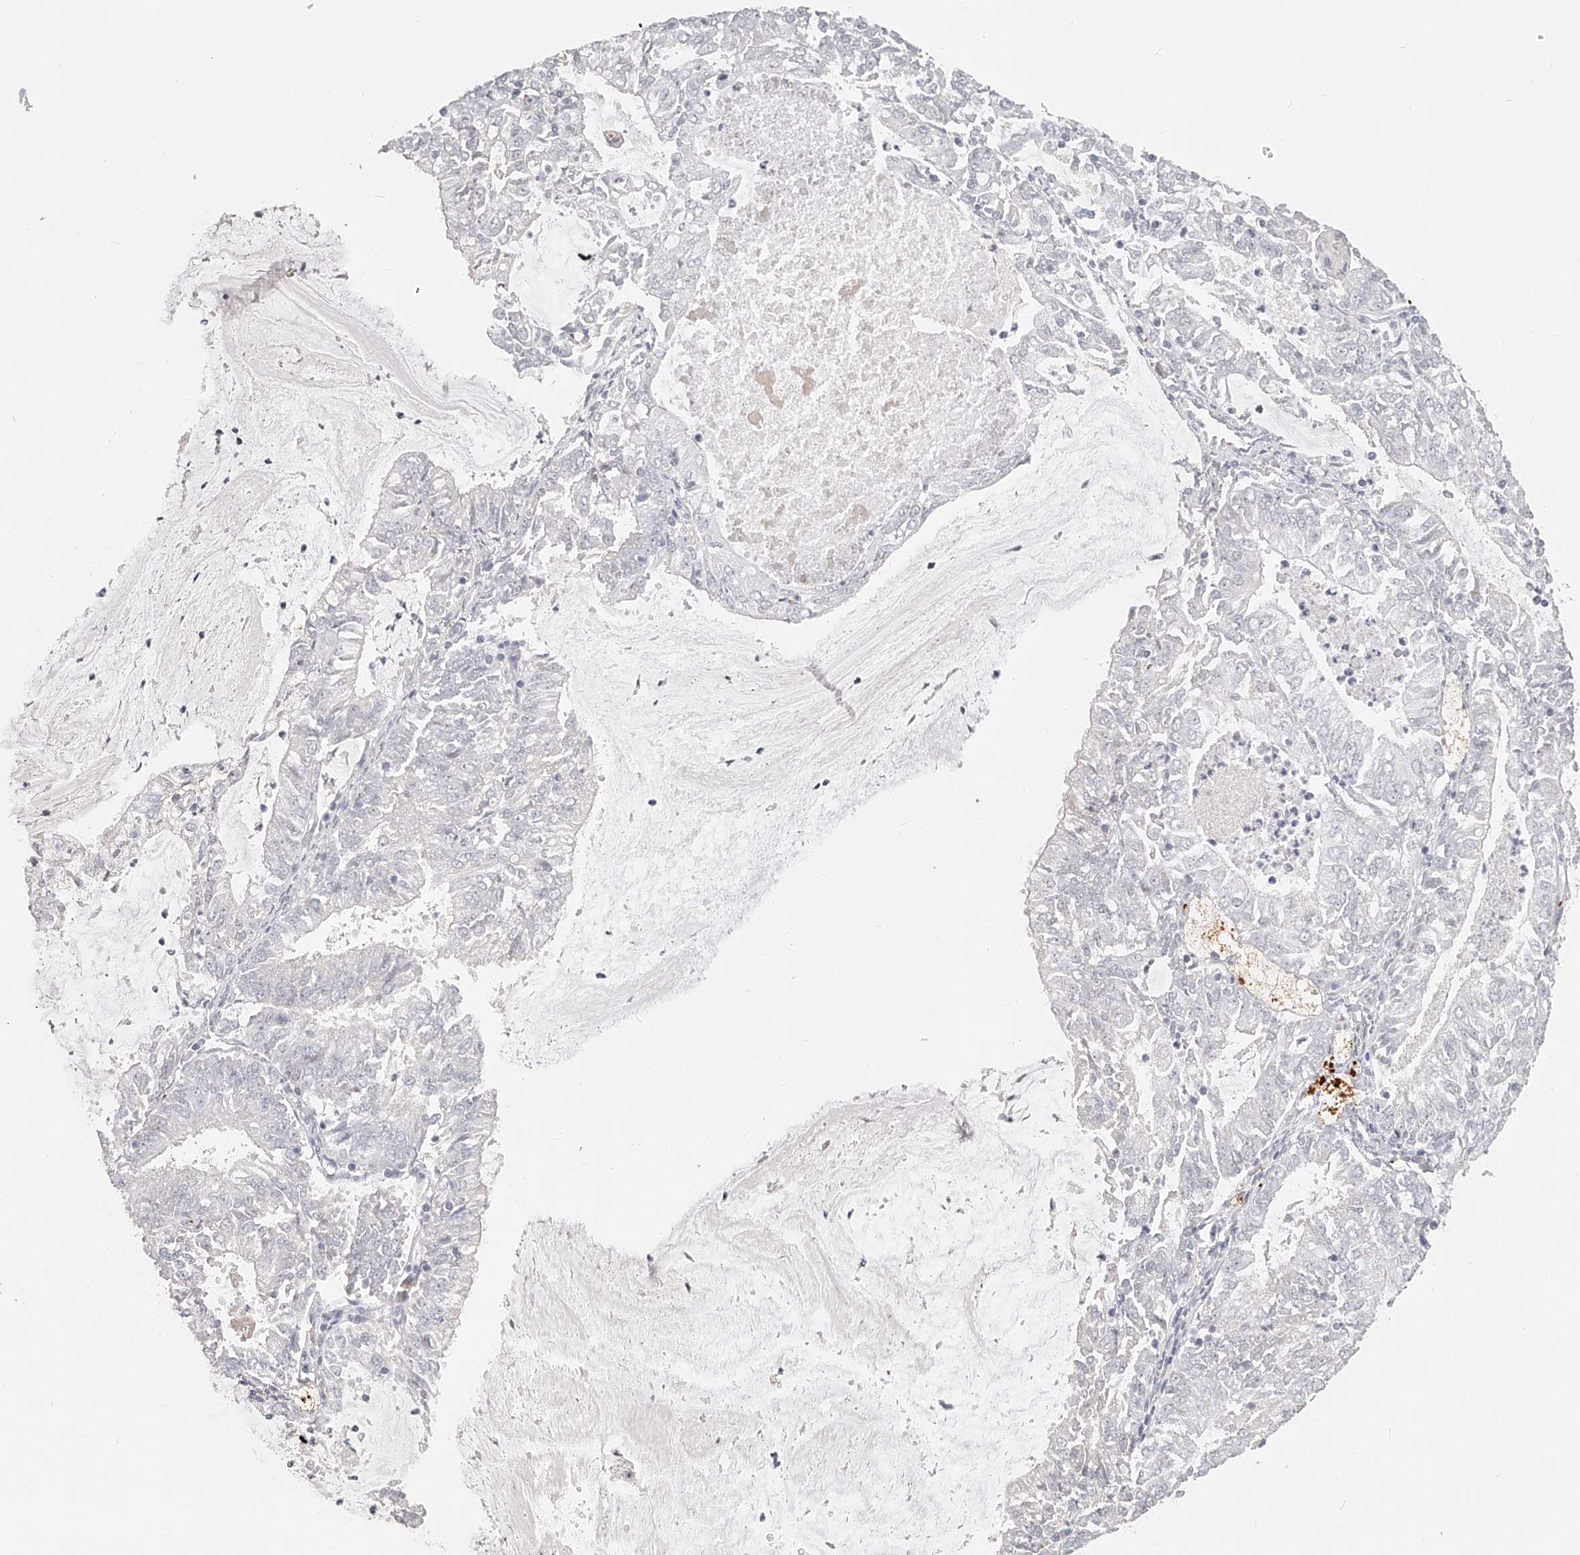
{"staining": {"intensity": "negative", "quantity": "none", "location": "none"}, "tissue": "endometrial cancer", "cell_type": "Tumor cells", "image_type": "cancer", "snomed": [{"axis": "morphology", "description": "Adenocarcinoma, NOS"}, {"axis": "topography", "description": "Endometrium"}], "caption": "This is an immunohistochemistry image of human endometrial cancer. There is no staining in tumor cells.", "gene": "ITGB3", "patient": {"sex": "female", "age": 57}}